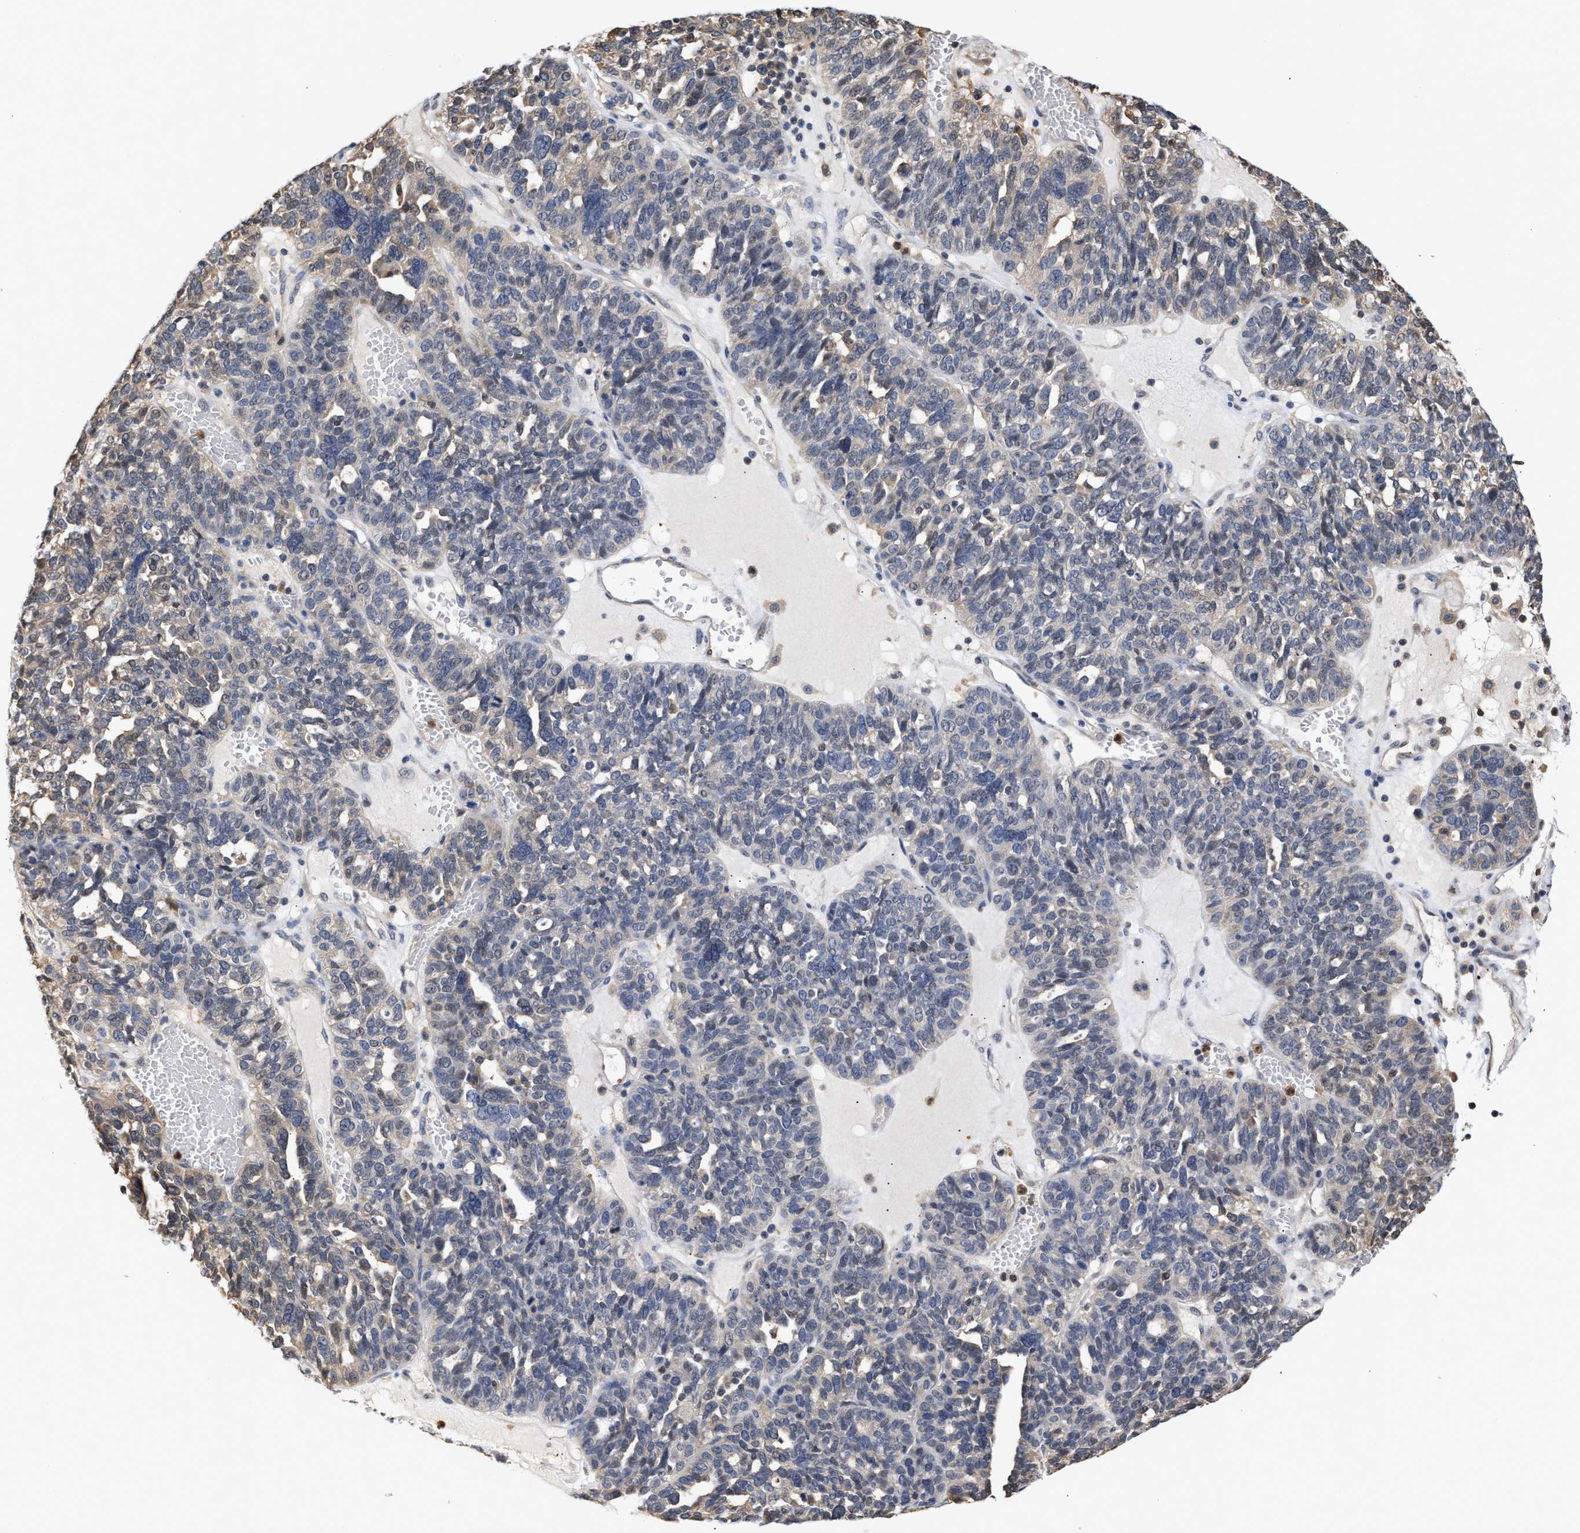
{"staining": {"intensity": "negative", "quantity": "none", "location": "none"}, "tissue": "ovarian cancer", "cell_type": "Tumor cells", "image_type": "cancer", "snomed": [{"axis": "morphology", "description": "Cystadenocarcinoma, serous, NOS"}, {"axis": "topography", "description": "Ovary"}], "caption": "DAB immunohistochemical staining of human ovarian cancer (serous cystadenocarcinoma) exhibits no significant staining in tumor cells. (DAB immunohistochemistry, high magnification).", "gene": "KLHDC1", "patient": {"sex": "female", "age": 59}}